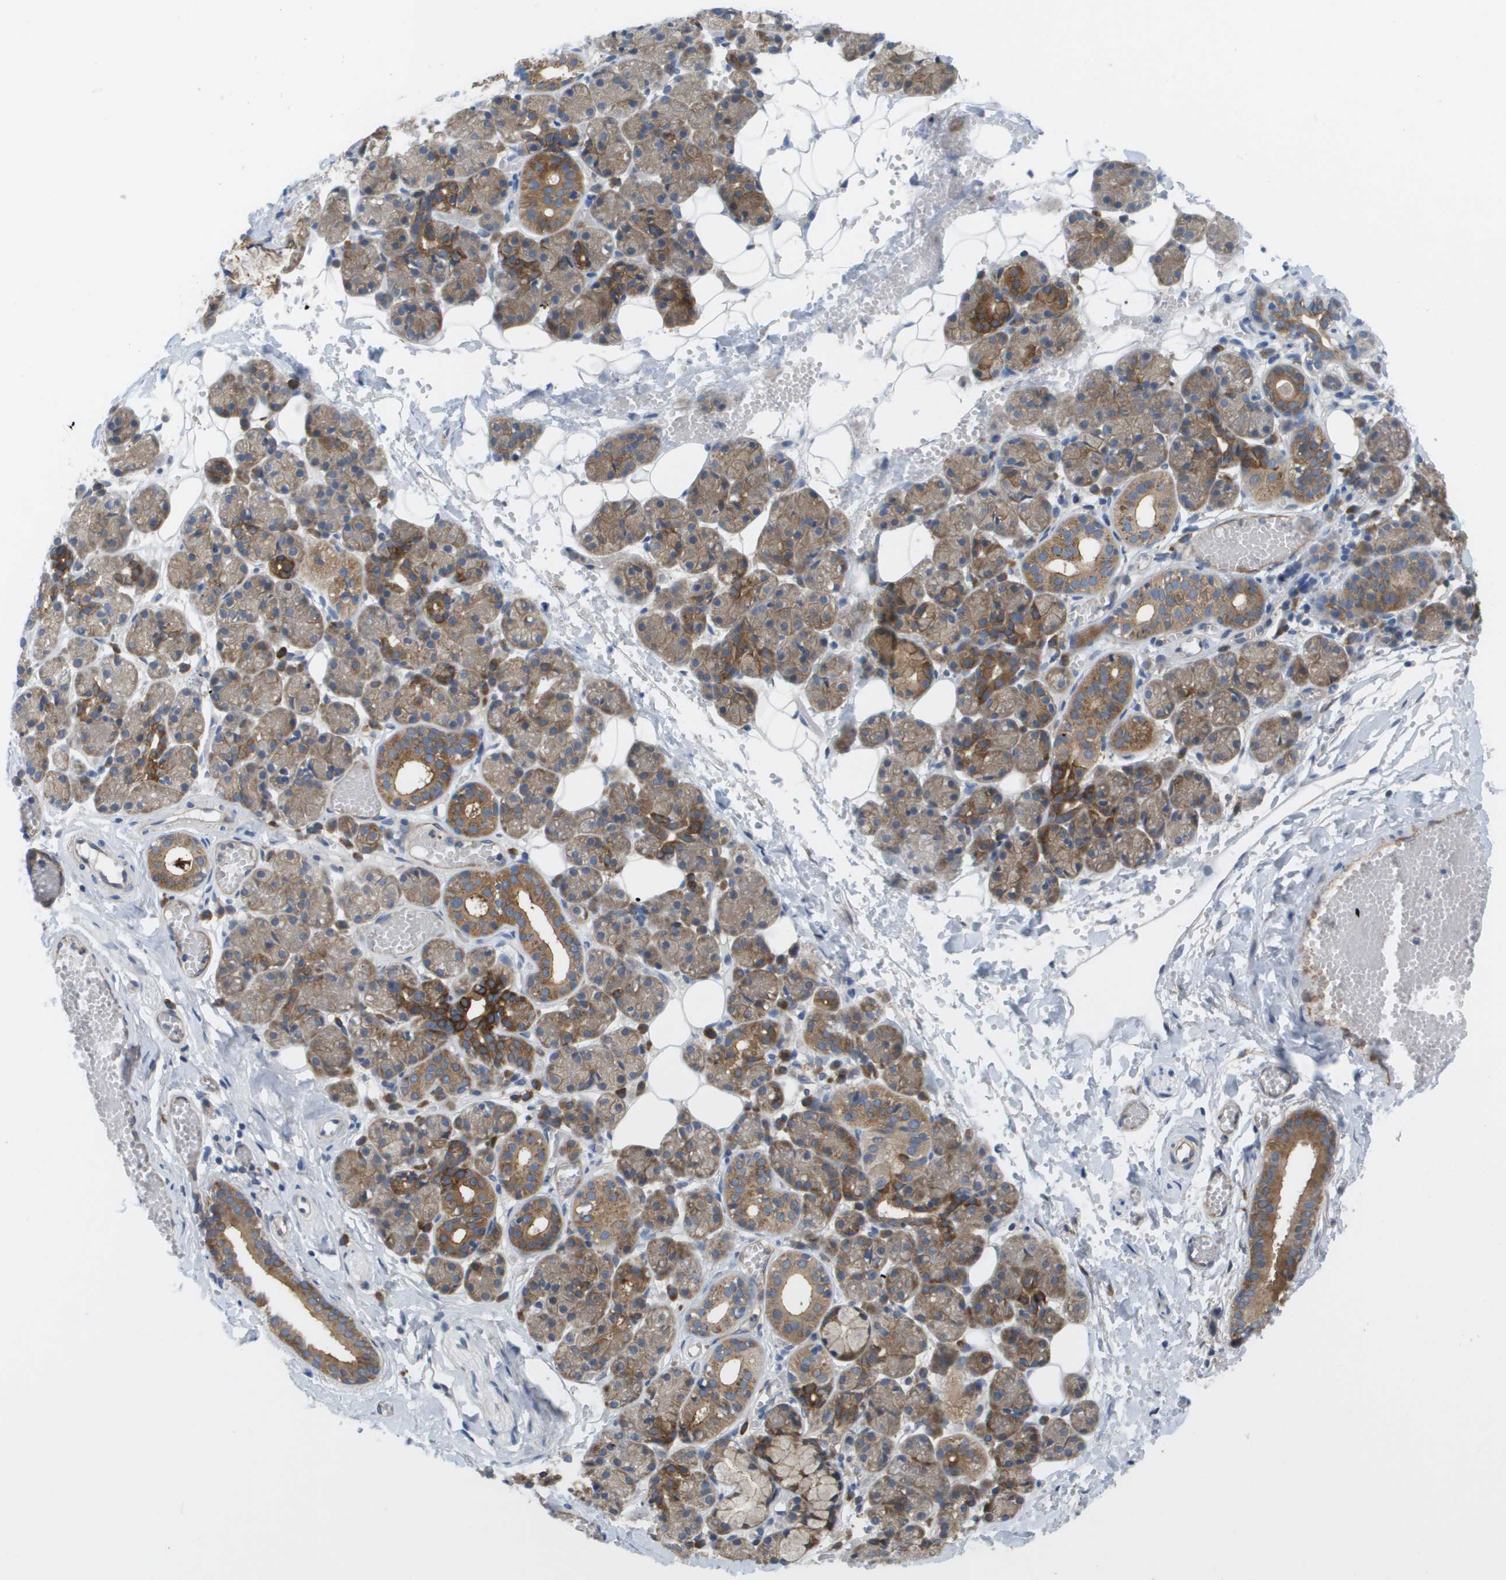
{"staining": {"intensity": "moderate", "quantity": "25%-75%", "location": "cytoplasmic/membranous"}, "tissue": "salivary gland", "cell_type": "Glandular cells", "image_type": "normal", "snomed": [{"axis": "morphology", "description": "Normal tissue, NOS"}, {"axis": "topography", "description": "Salivary gland"}], "caption": "Moderate cytoplasmic/membranous expression for a protein is appreciated in approximately 25%-75% of glandular cells of benign salivary gland using immunohistochemistry (IHC).", "gene": "MARCHF8", "patient": {"sex": "male", "age": 63}}